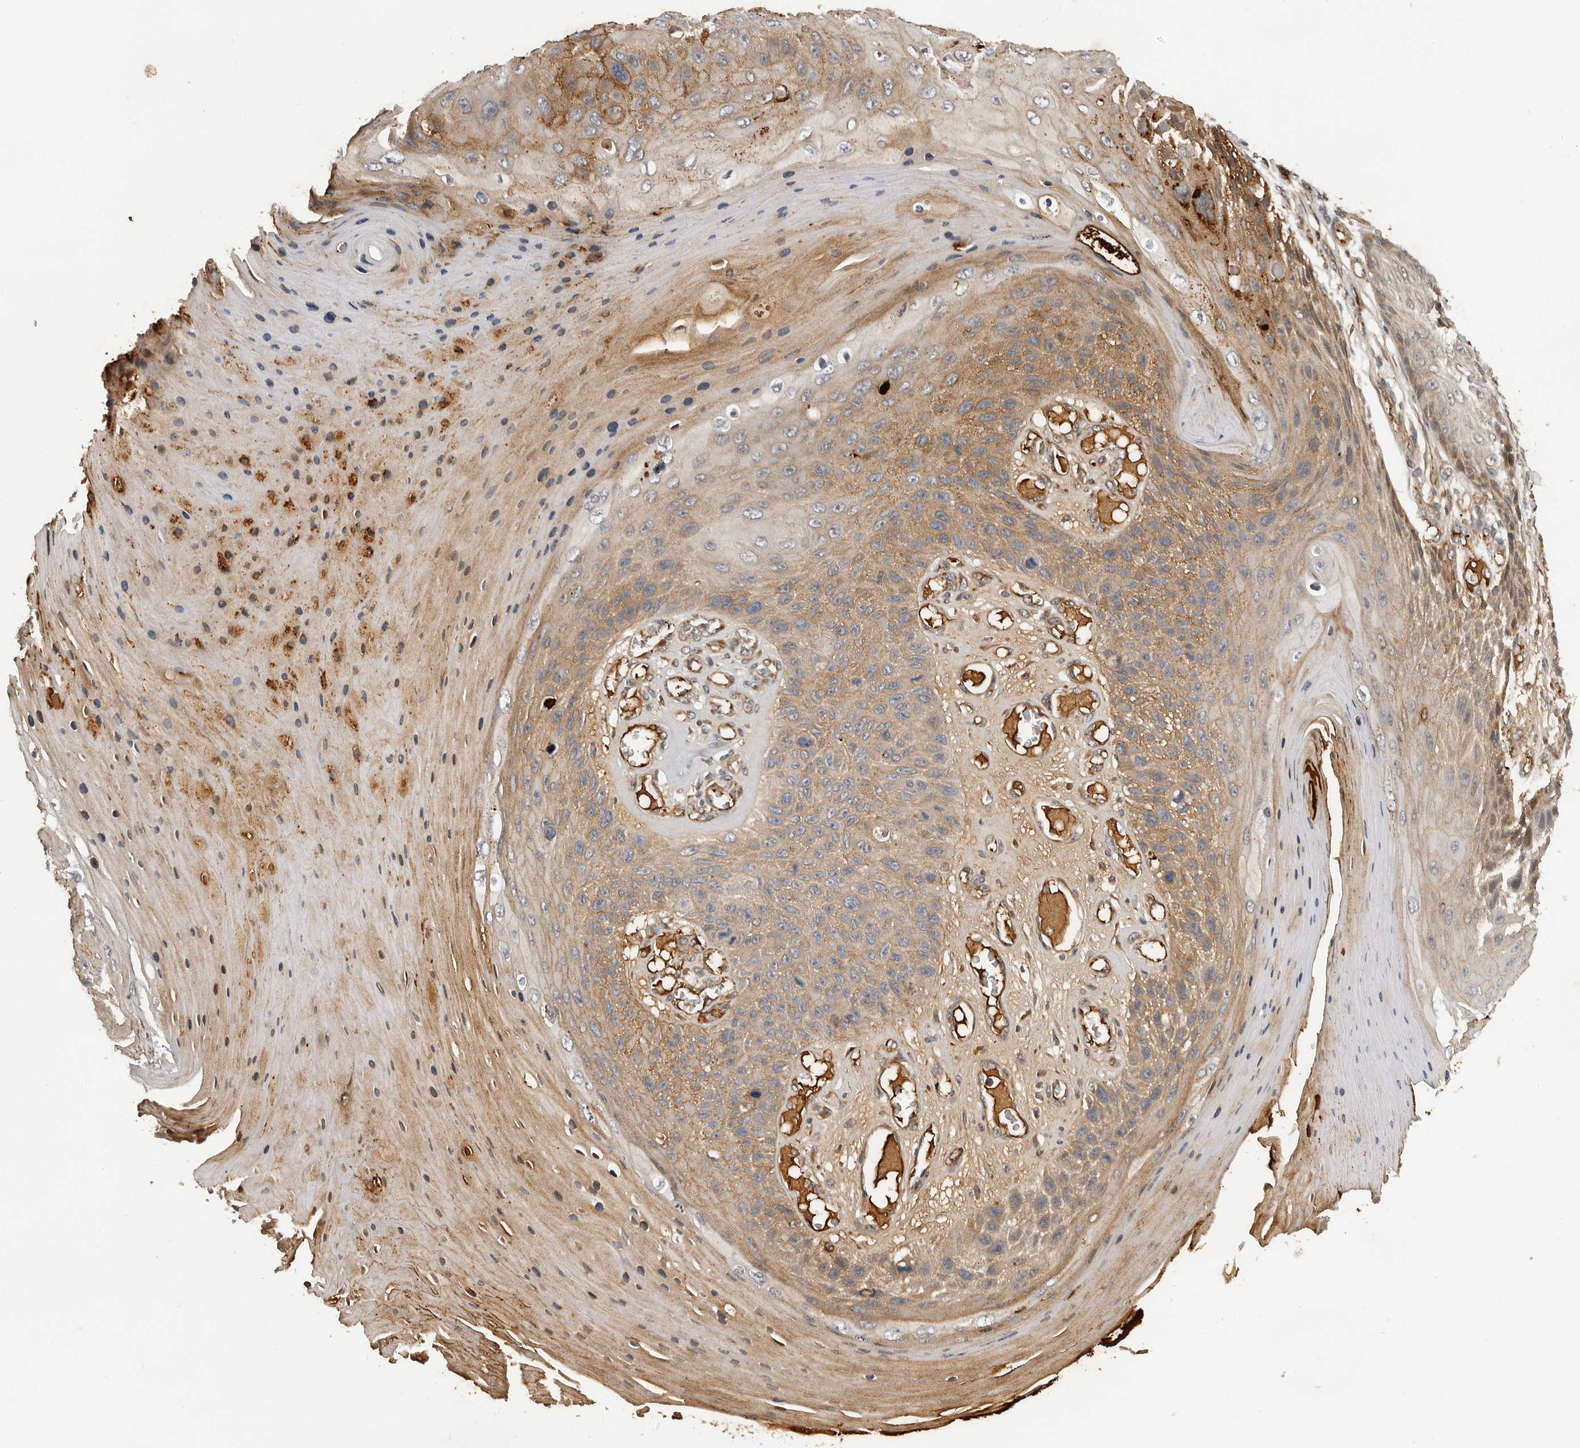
{"staining": {"intensity": "moderate", "quantity": ">75%", "location": "cytoplasmic/membranous"}, "tissue": "skin cancer", "cell_type": "Tumor cells", "image_type": "cancer", "snomed": [{"axis": "morphology", "description": "Squamous cell carcinoma, NOS"}, {"axis": "topography", "description": "Skin"}], "caption": "The immunohistochemical stain highlights moderate cytoplasmic/membranous positivity in tumor cells of squamous cell carcinoma (skin) tissue. (brown staining indicates protein expression, while blue staining denotes nuclei).", "gene": "RNF157", "patient": {"sex": "female", "age": 88}}